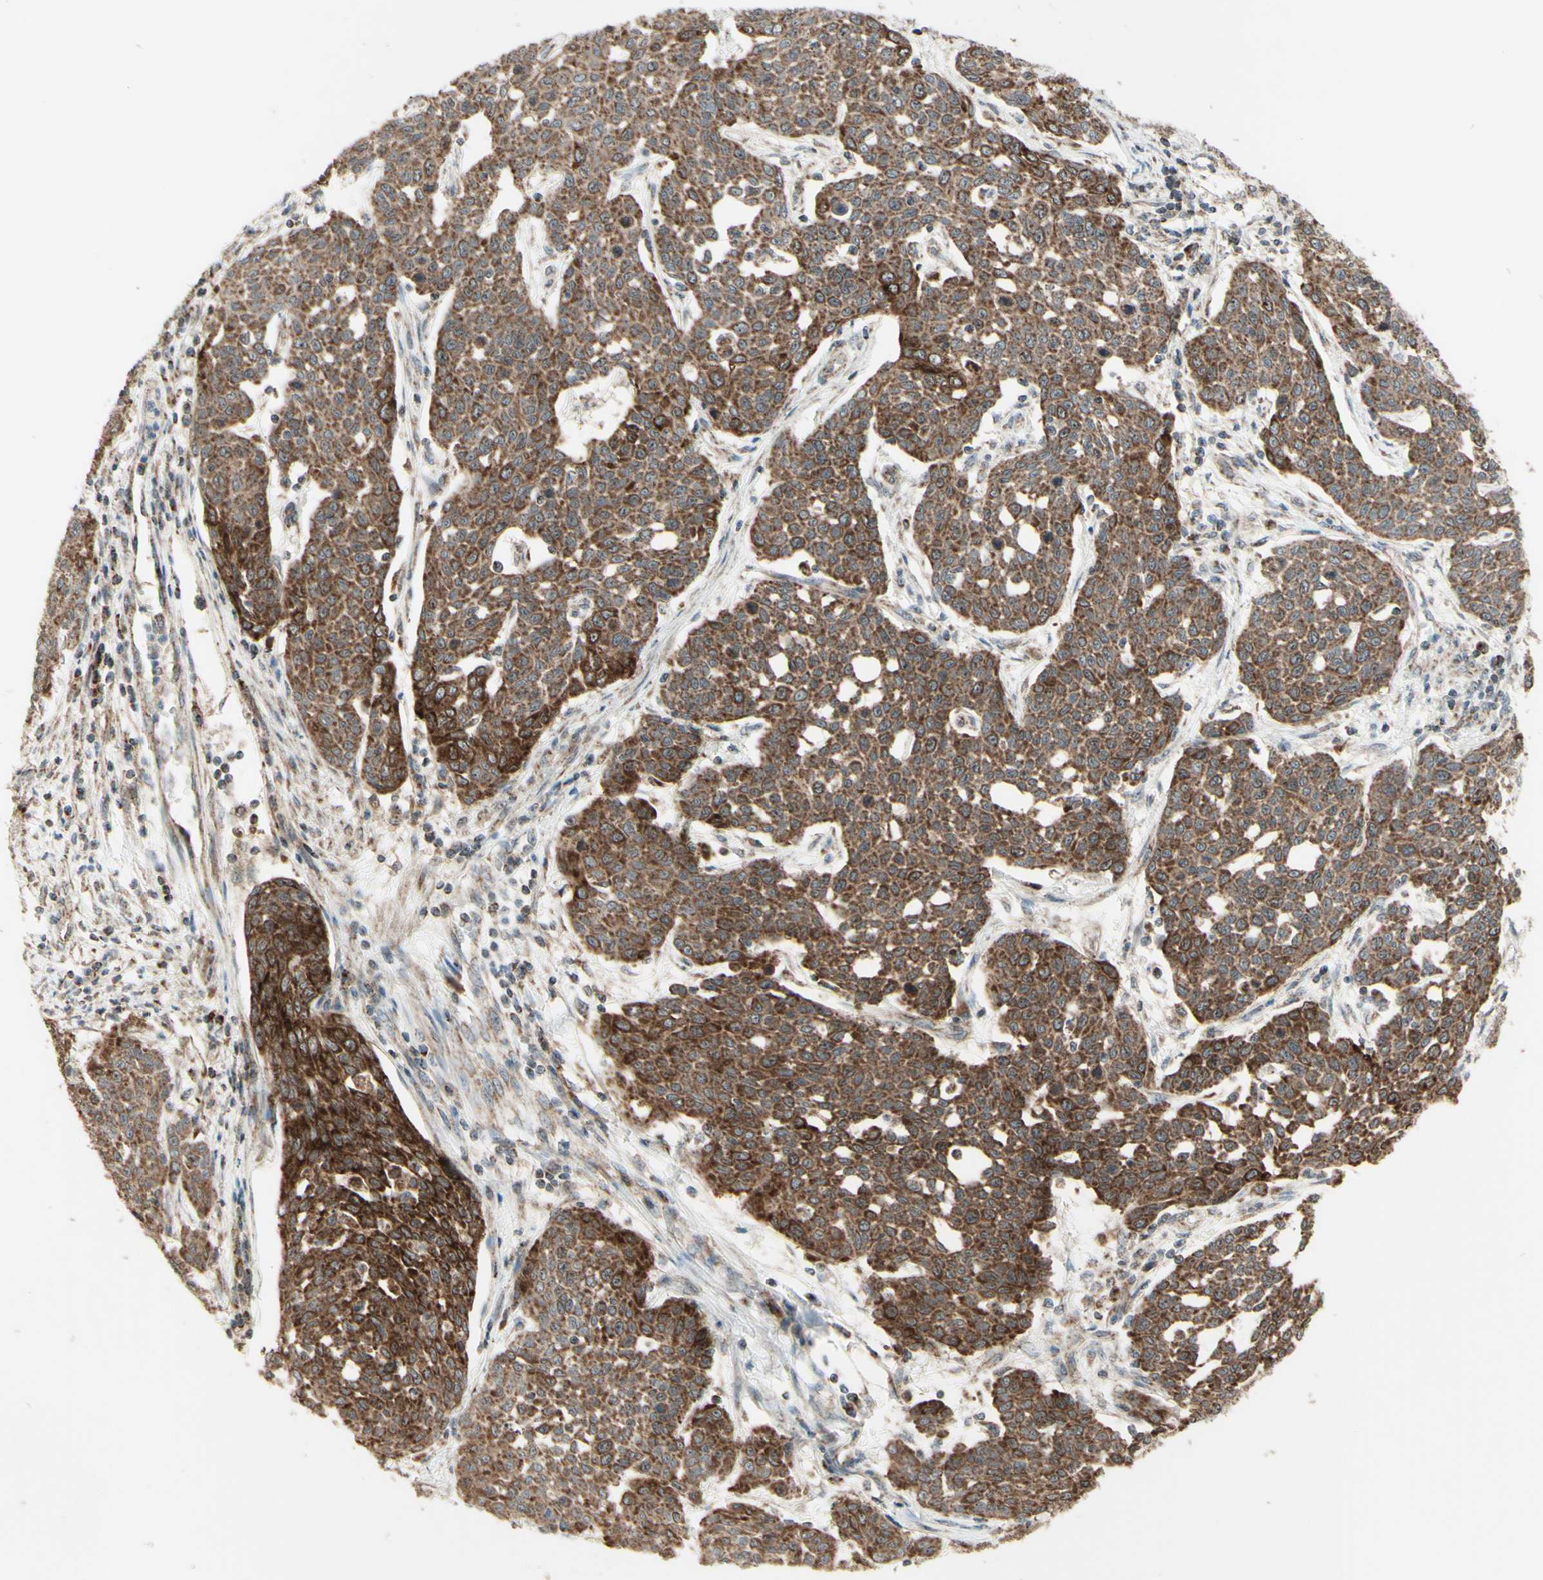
{"staining": {"intensity": "strong", "quantity": ">75%", "location": "cytoplasmic/membranous"}, "tissue": "cervical cancer", "cell_type": "Tumor cells", "image_type": "cancer", "snomed": [{"axis": "morphology", "description": "Squamous cell carcinoma, NOS"}, {"axis": "topography", "description": "Cervix"}], "caption": "This histopathology image demonstrates IHC staining of human squamous cell carcinoma (cervical), with high strong cytoplasmic/membranous positivity in approximately >75% of tumor cells.", "gene": "DHRS3", "patient": {"sex": "female", "age": 34}}